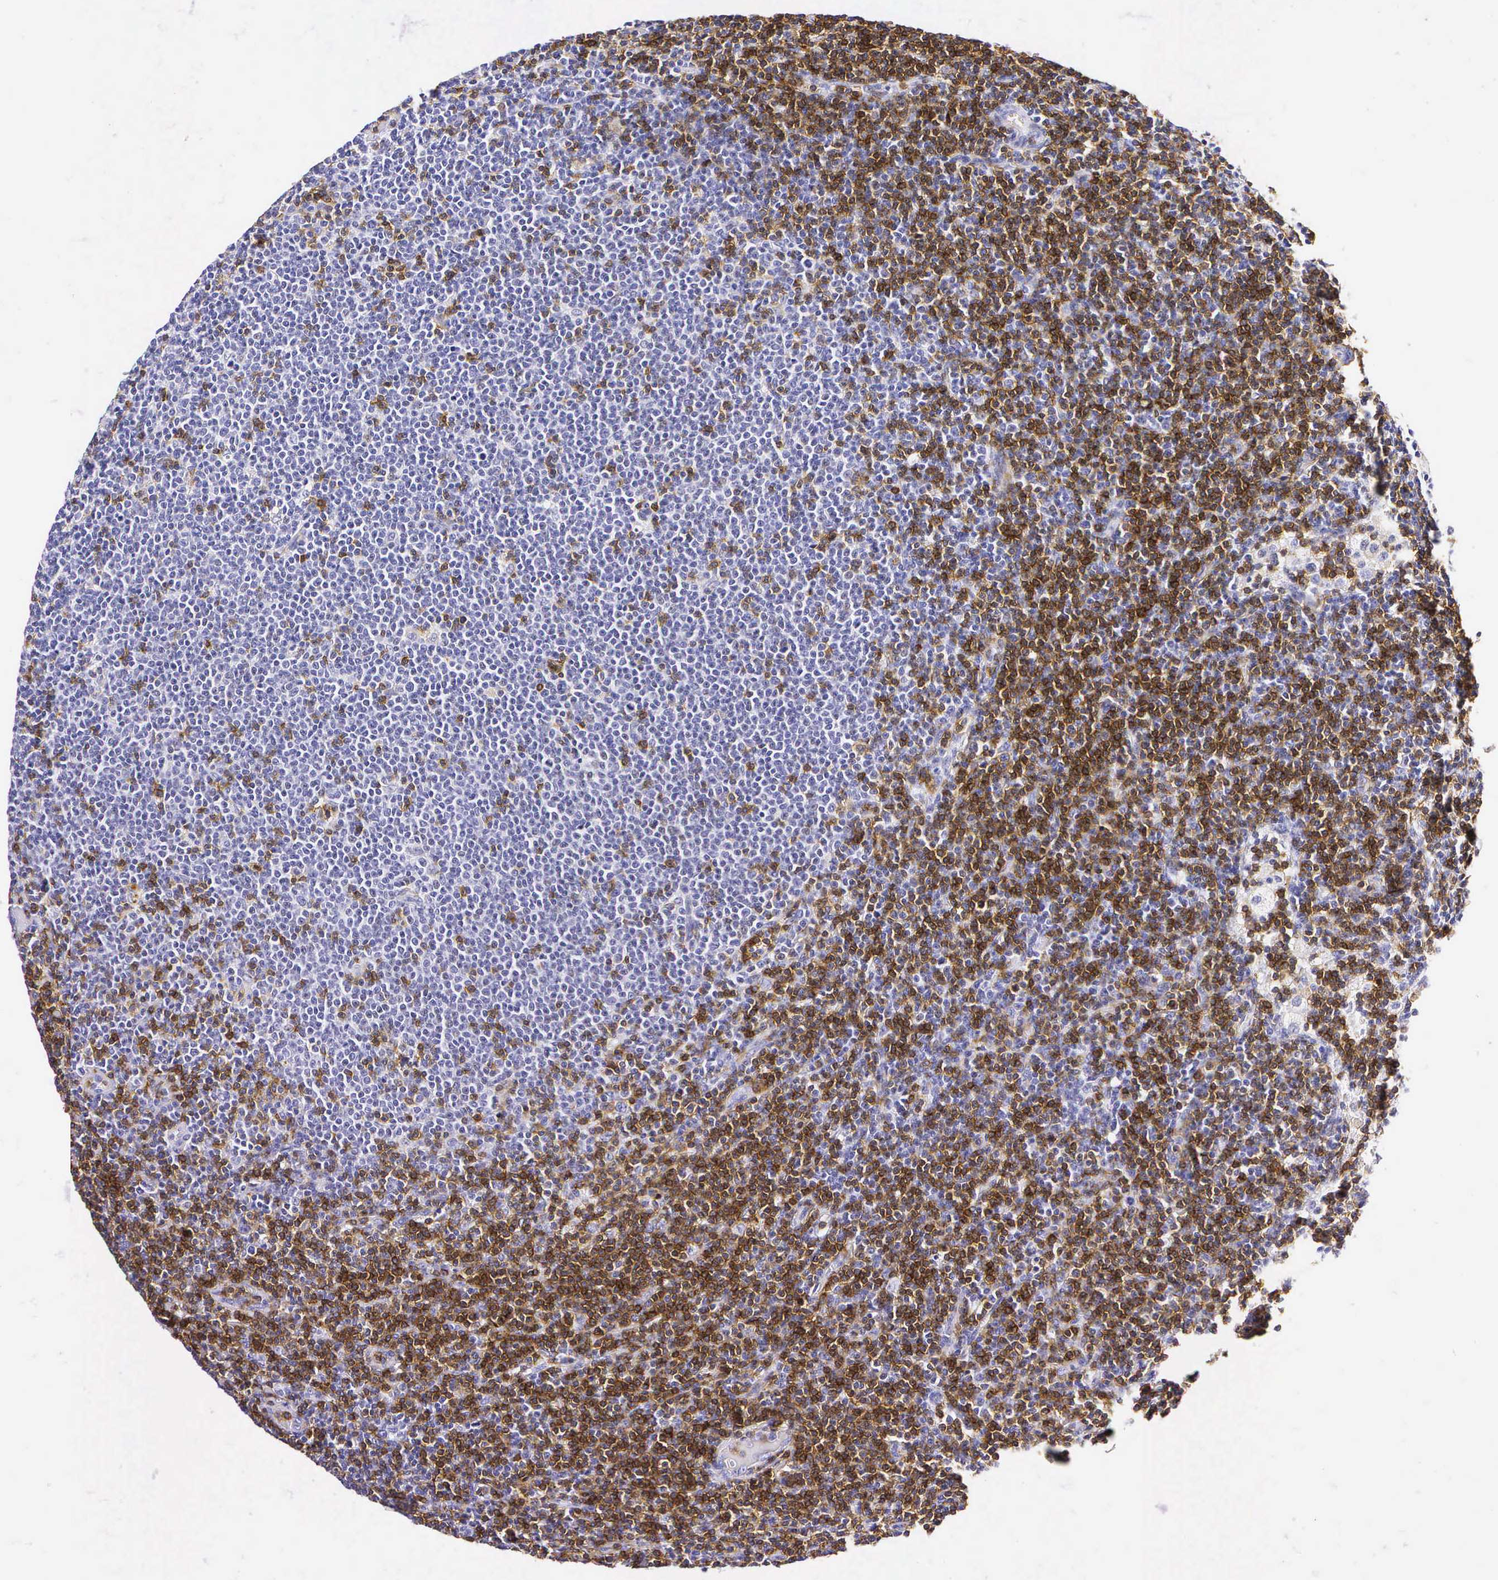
{"staining": {"intensity": "negative", "quantity": "none", "location": "none"}, "tissue": "lymphoma", "cell_type": "Tumor cells", "image_type": "cancer", "snomed": [{"axis": "morphology", "description": "Malignant lymphoma, non-Hodgkin's type, Low grade"}, {"axis": "topography", "description": "Lymph node"}], "caption": "Low-grade malignant lymphoma, non-Hodgkin's type stained for a protein using immunohistochemistry exhibits no positivity tumor cells.", "gene": "CD3E", "patient": {"sex": "male", "age": 65}}